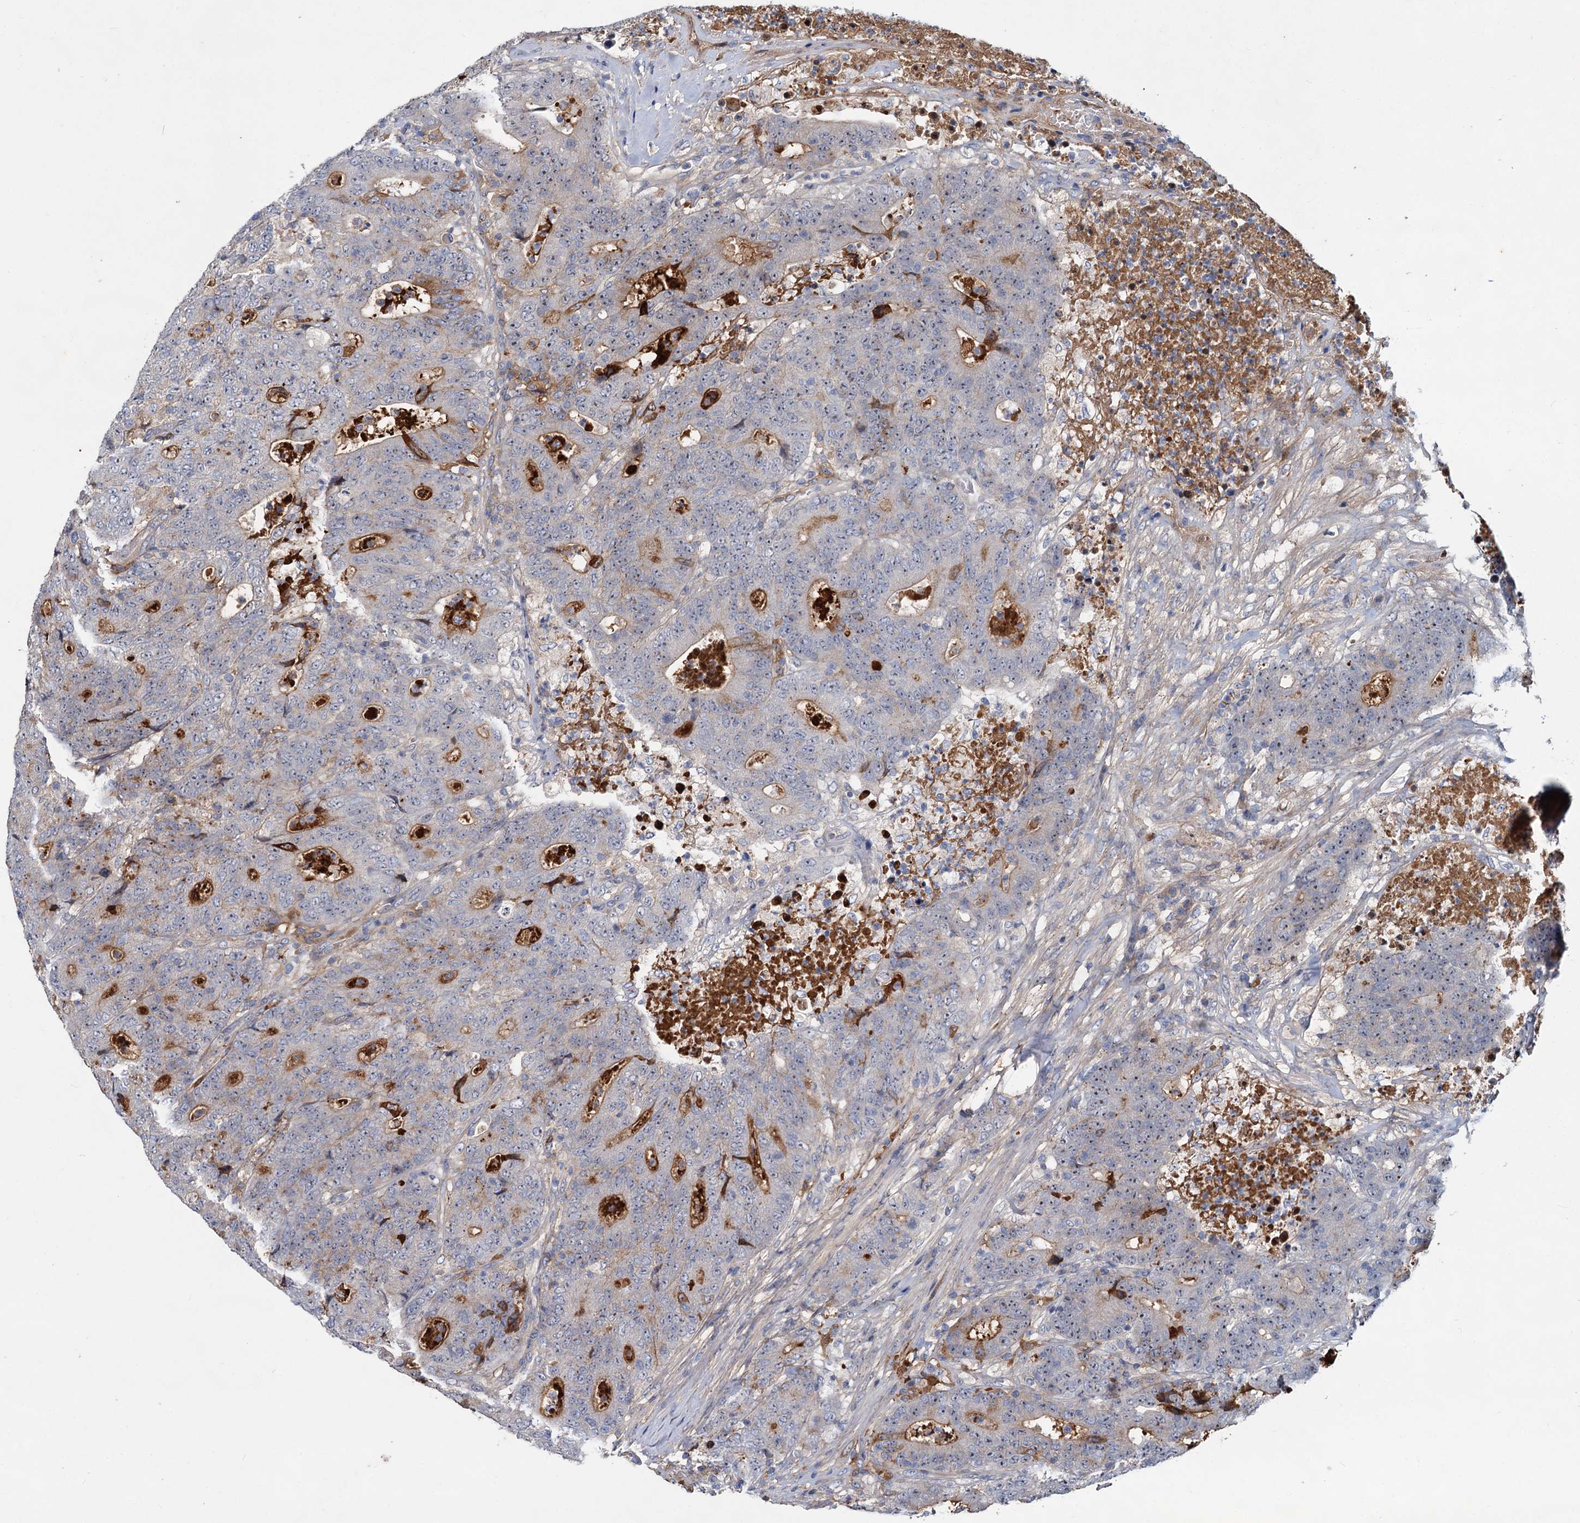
{"staining": {"intensity": "moderate", "quantity": "<25%", "location": "cytoplasmic/membranous"}, "tissue": "colorectal cancer", "cell_type": "Tumor cells", "image_type": "cancer", "snomed": [{"axis": "morphology", "description": "Adenocarcinoma, NOS"}, {"axis": "topography", "description": "Colon"}], "caption": "This is an image of immunohistochemistry staining of colorectal cancer, which shows moderate staining in the cytoplasmic/membranous of tumor cells.", "gene": "CHRD", "patient": {"sex": "female", "age": 75}}